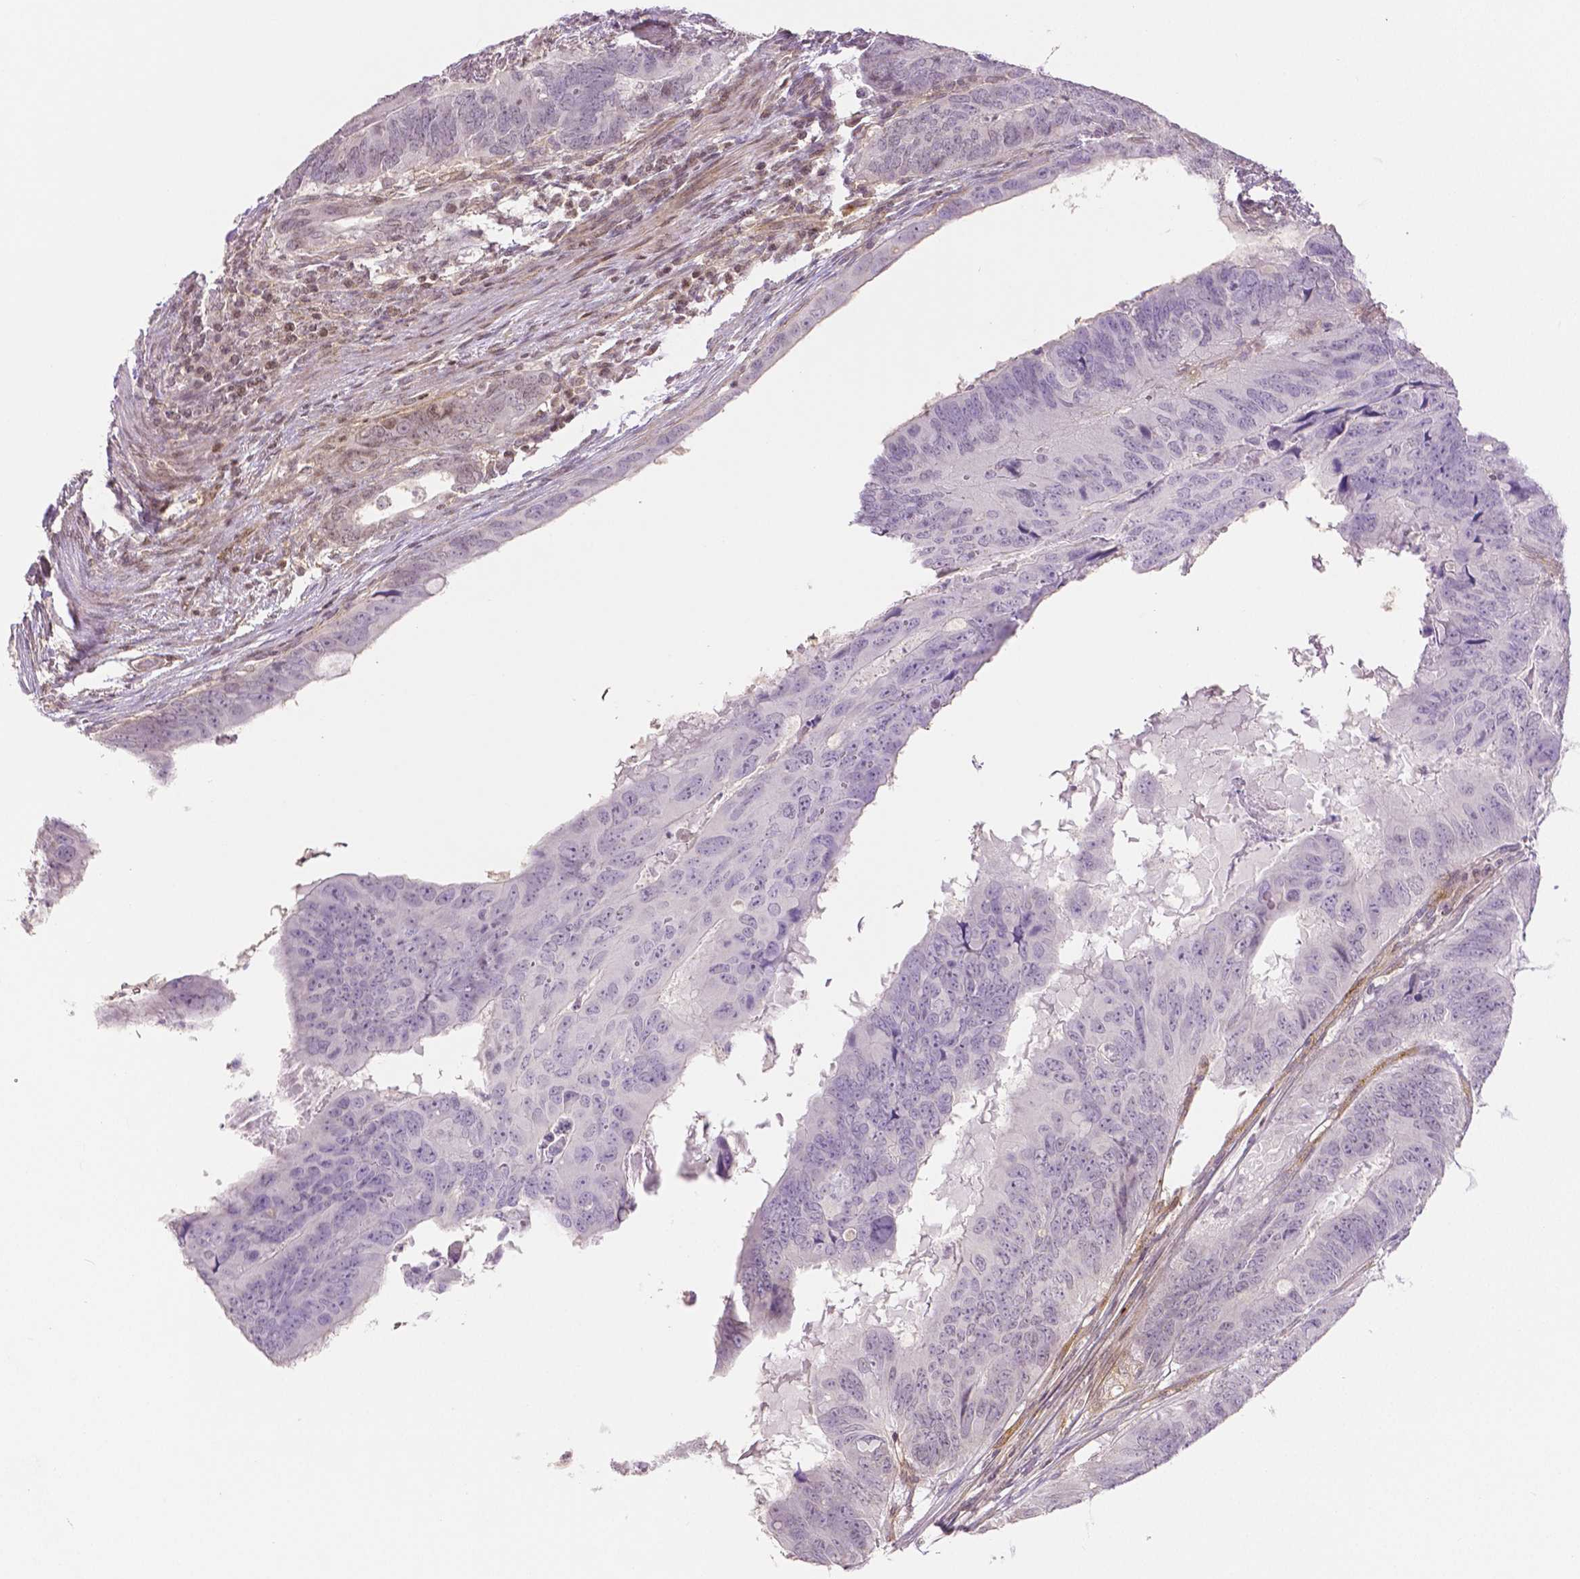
{"staining": {"intensity": "negative", "quantity": "none", "location": "none"}, "tissue": "colorectal cancer", "cell_type": "Tumor cells", "image_type": "cancer", "snomed": [{"axis": "morphology", "description": "Adenocarcinoma, NOS"}, {"axis": "topography", "description": "Colon"}], "caption": "Immunohistochemical staining of human colorectal cancer displays no significant staining in tumor cells.", "gene": "THY1", "patient": {"sex": "male", "age": 79}}